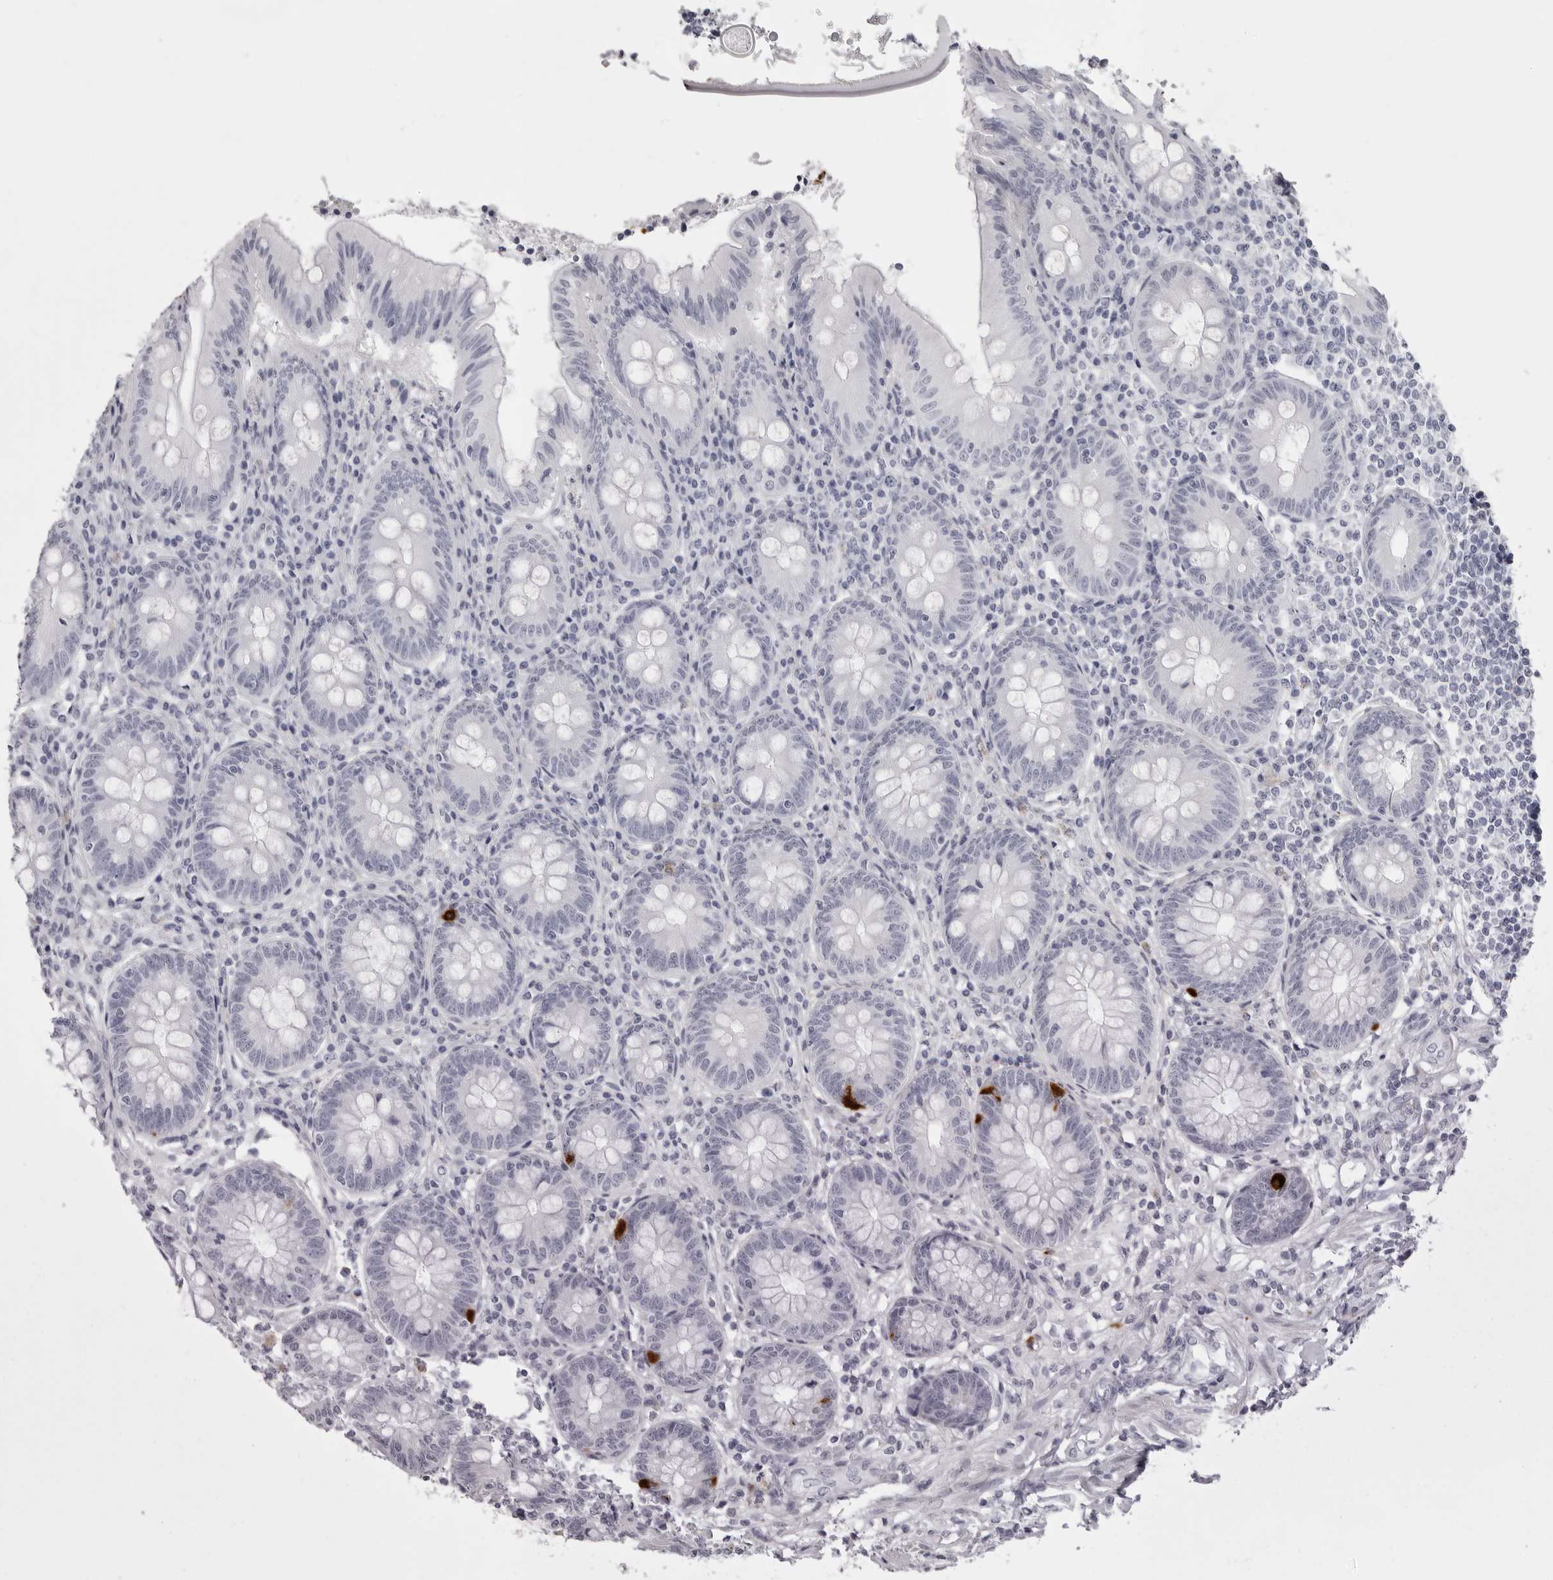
{"staining": {"intensity": "strong", "quantity": "<25%", "location": "cytoplasmic/membranous"}, "tissue": "appendix", "cell_type": "Glandular cells", "image_type": "normal", "snomed": [{"axis": "morphology", "description": "Normal tissue, NOS"}, {"axis": "topography", "description": "Appendix"}], "caption": "Immunohistochemical staining of unremarkable human appendix reveals medium levels of strong cytoplasmic/membranous staining in about <25% of glandular cells. Using DAB (3,3'-diaminobenzidine) (brown) and hematoxylin (blue) stains, captured at high magnification using brightfield microscopy.", "gene": "NUDT18", "patient": {"sex": "female", "age": 54}}